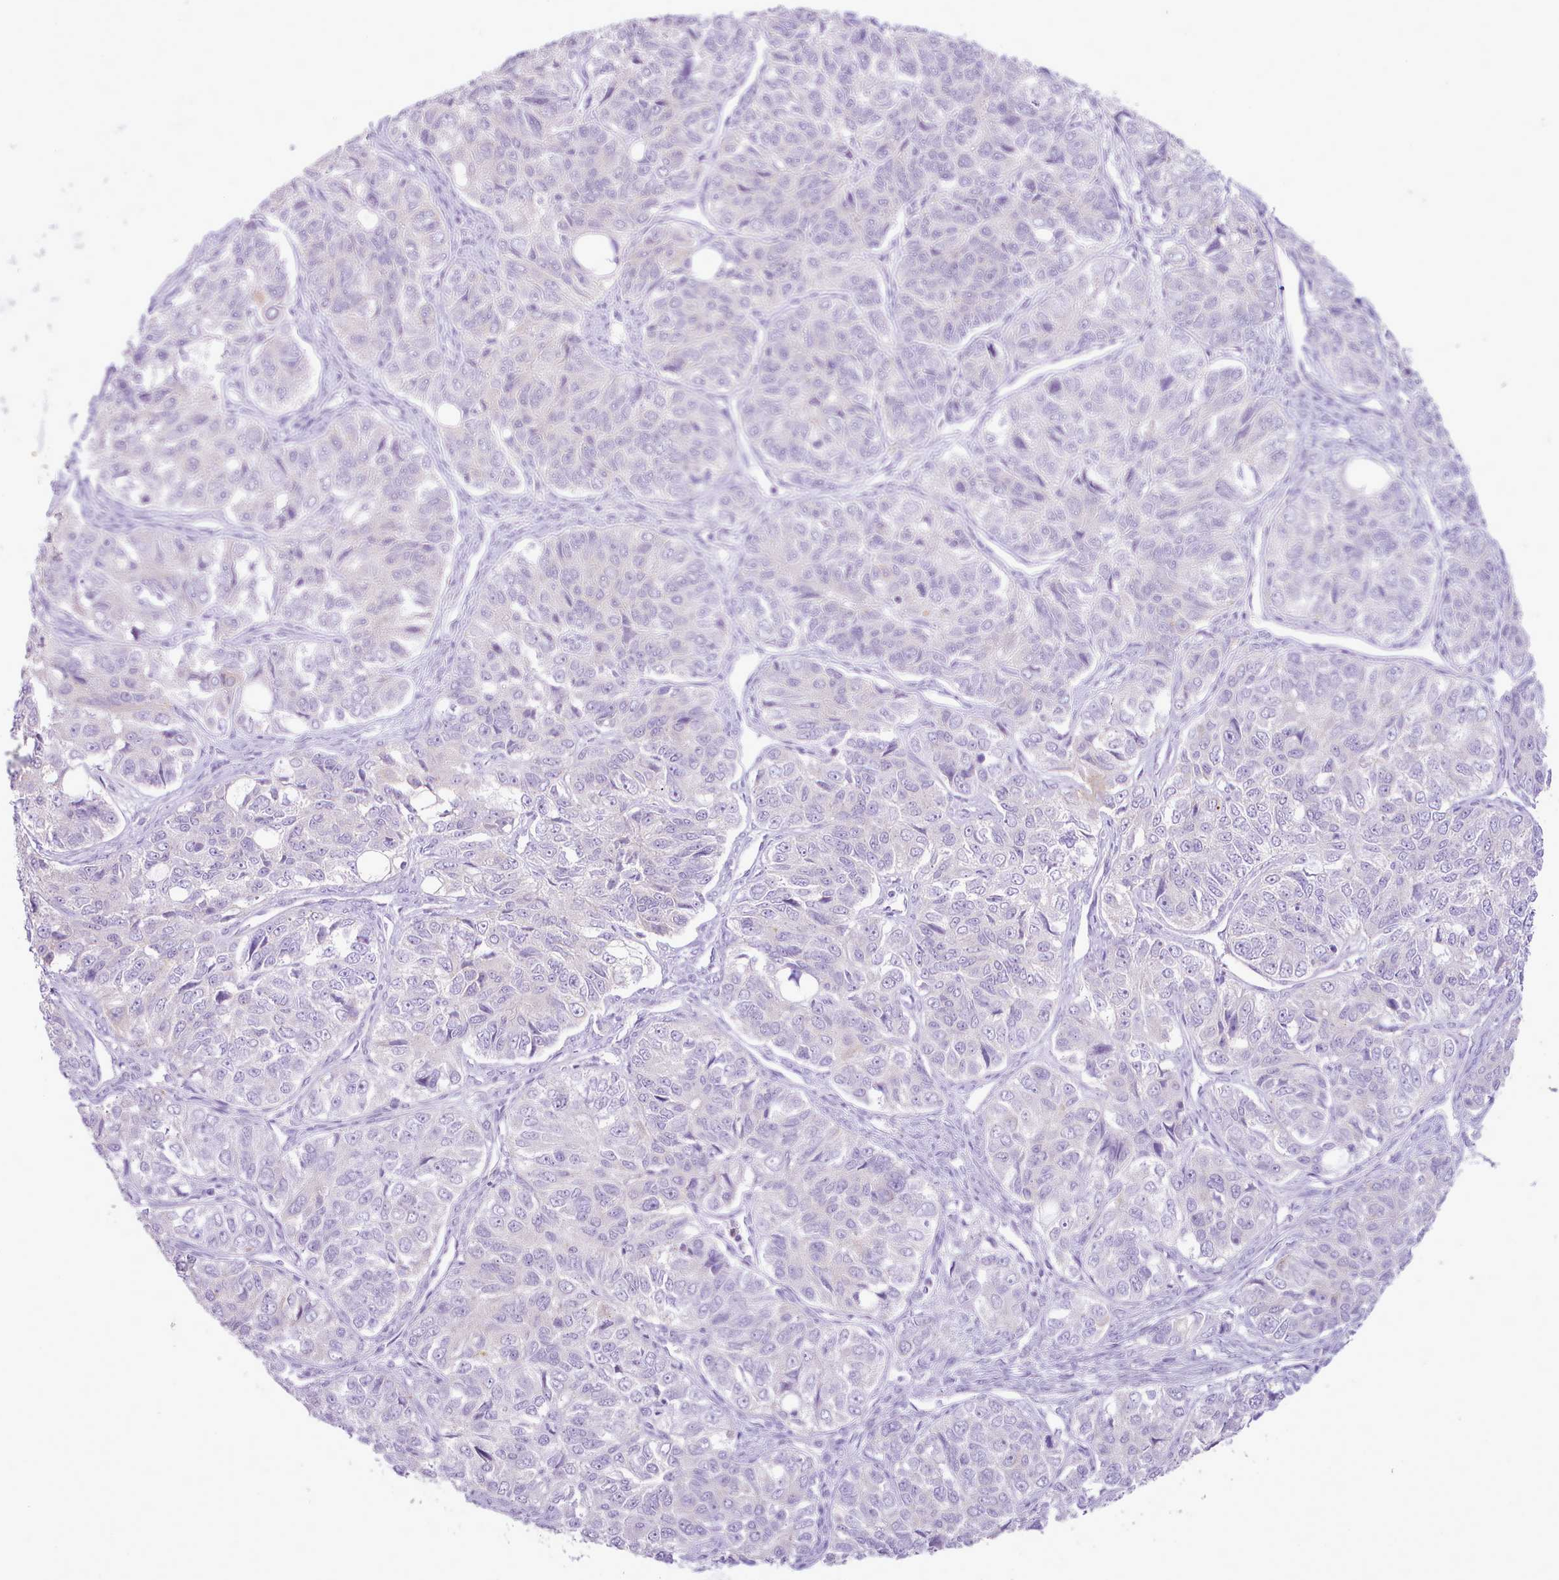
{"staining": {"intensity": "negative", "quantity": "none", "location": "none"}, "tissue": "ovarian cancer", "cell_type": "Tumor cells", "image_type": "cancer", "snomed": [{"axis": "morphology", "description": "Carcinoma, endometroid"}, {"axis": "topography", "description": "Ovary"}], "caption": "The photomicrograph demonstrates no staining of tumor cells in ovarian cancer.", "gene": "MDFI", "patient": {"sex": "female", "age": 51}}